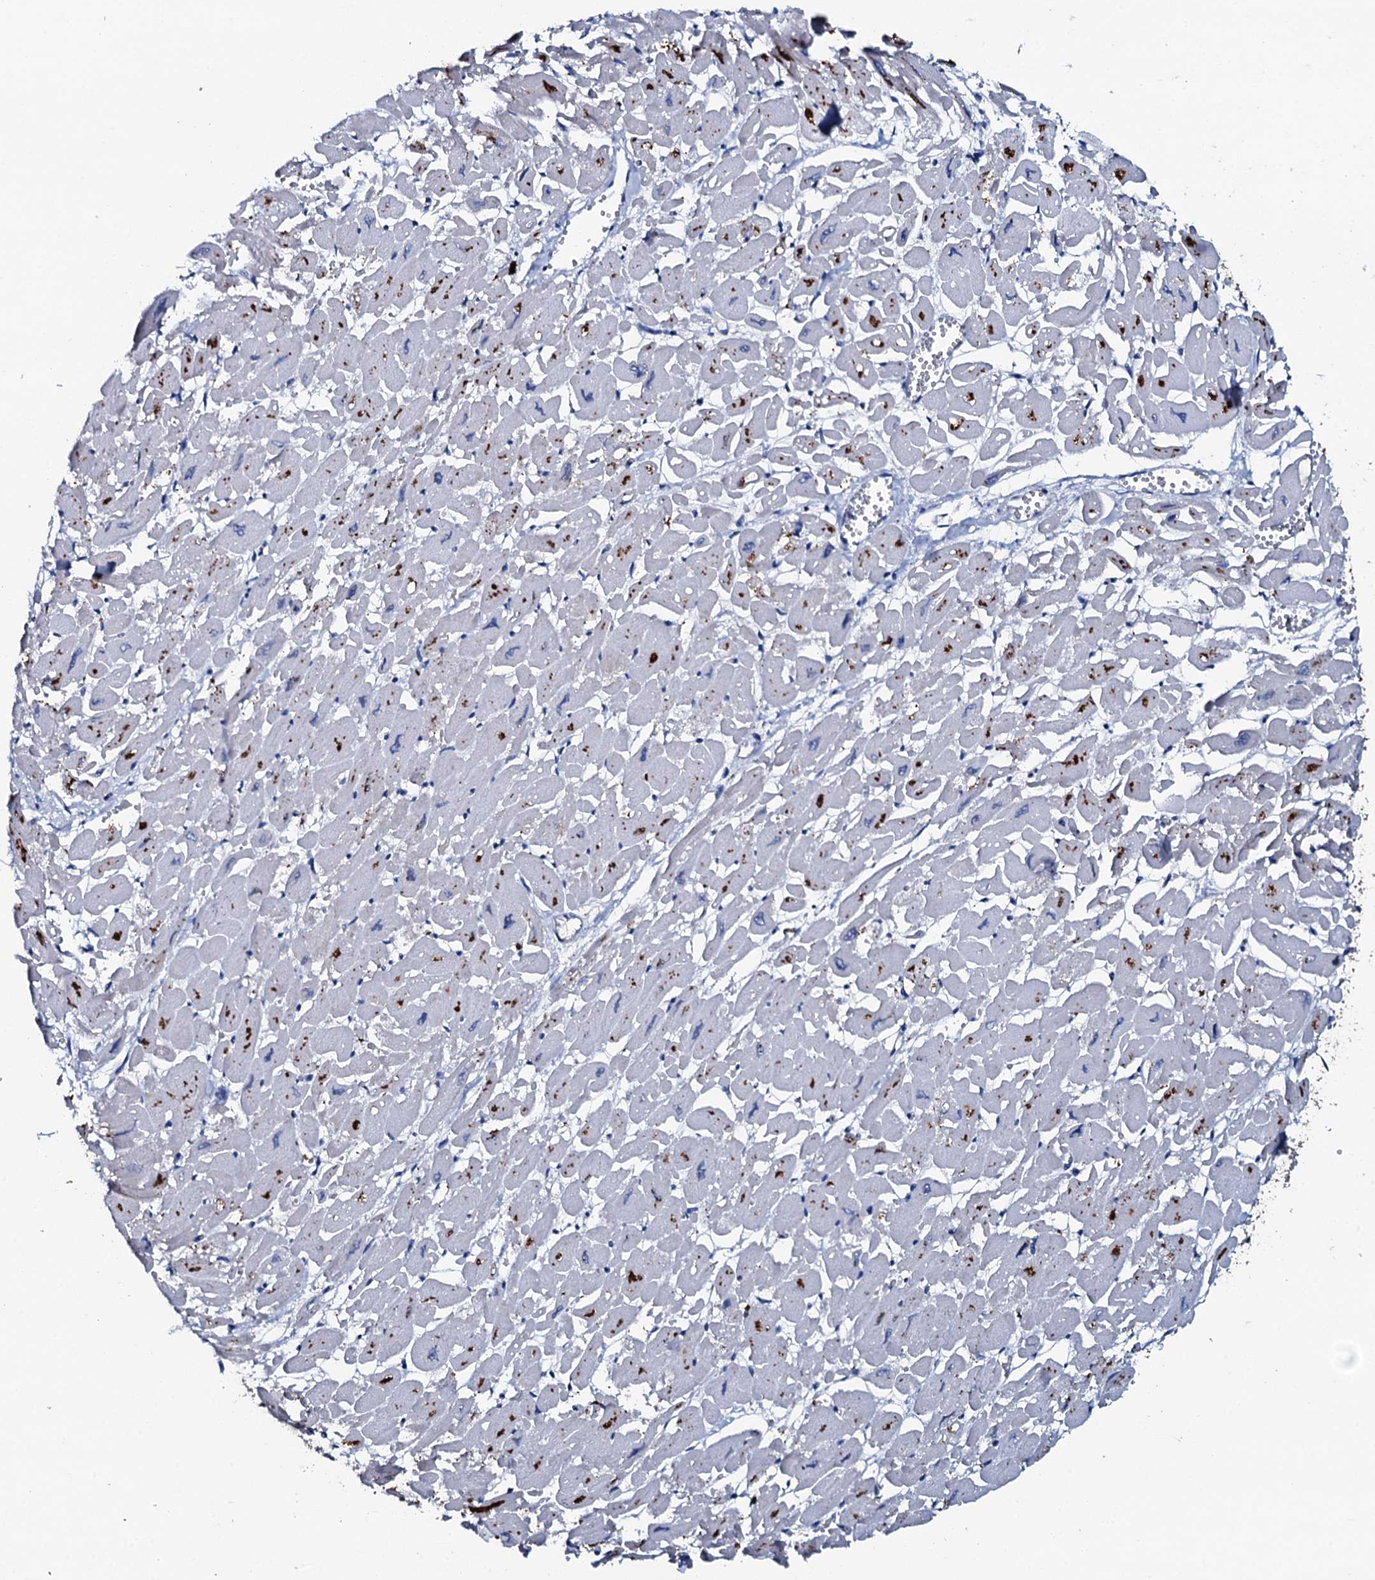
{"staining": {"intensity": "negative", "quantity": "none", "location": "none"}, "tissue": "heart muscle", "cell_type": "Cardiomyocytes", "image_type": "normal", "snomed": [{"axis": "morphology", "description": "Normal tissue, NOS"}, {"axis": "topography", "description": "Heart"}], "caption": "Cardiomyocytes are negative for protein expression in unremarkable human heart muscle. The staining is performed using DAB brown chromogen with nuclei counter-stained in using hematoxylin.", "gene": "MS4A4E", "patient": {"sex": "male", "age": 54}}